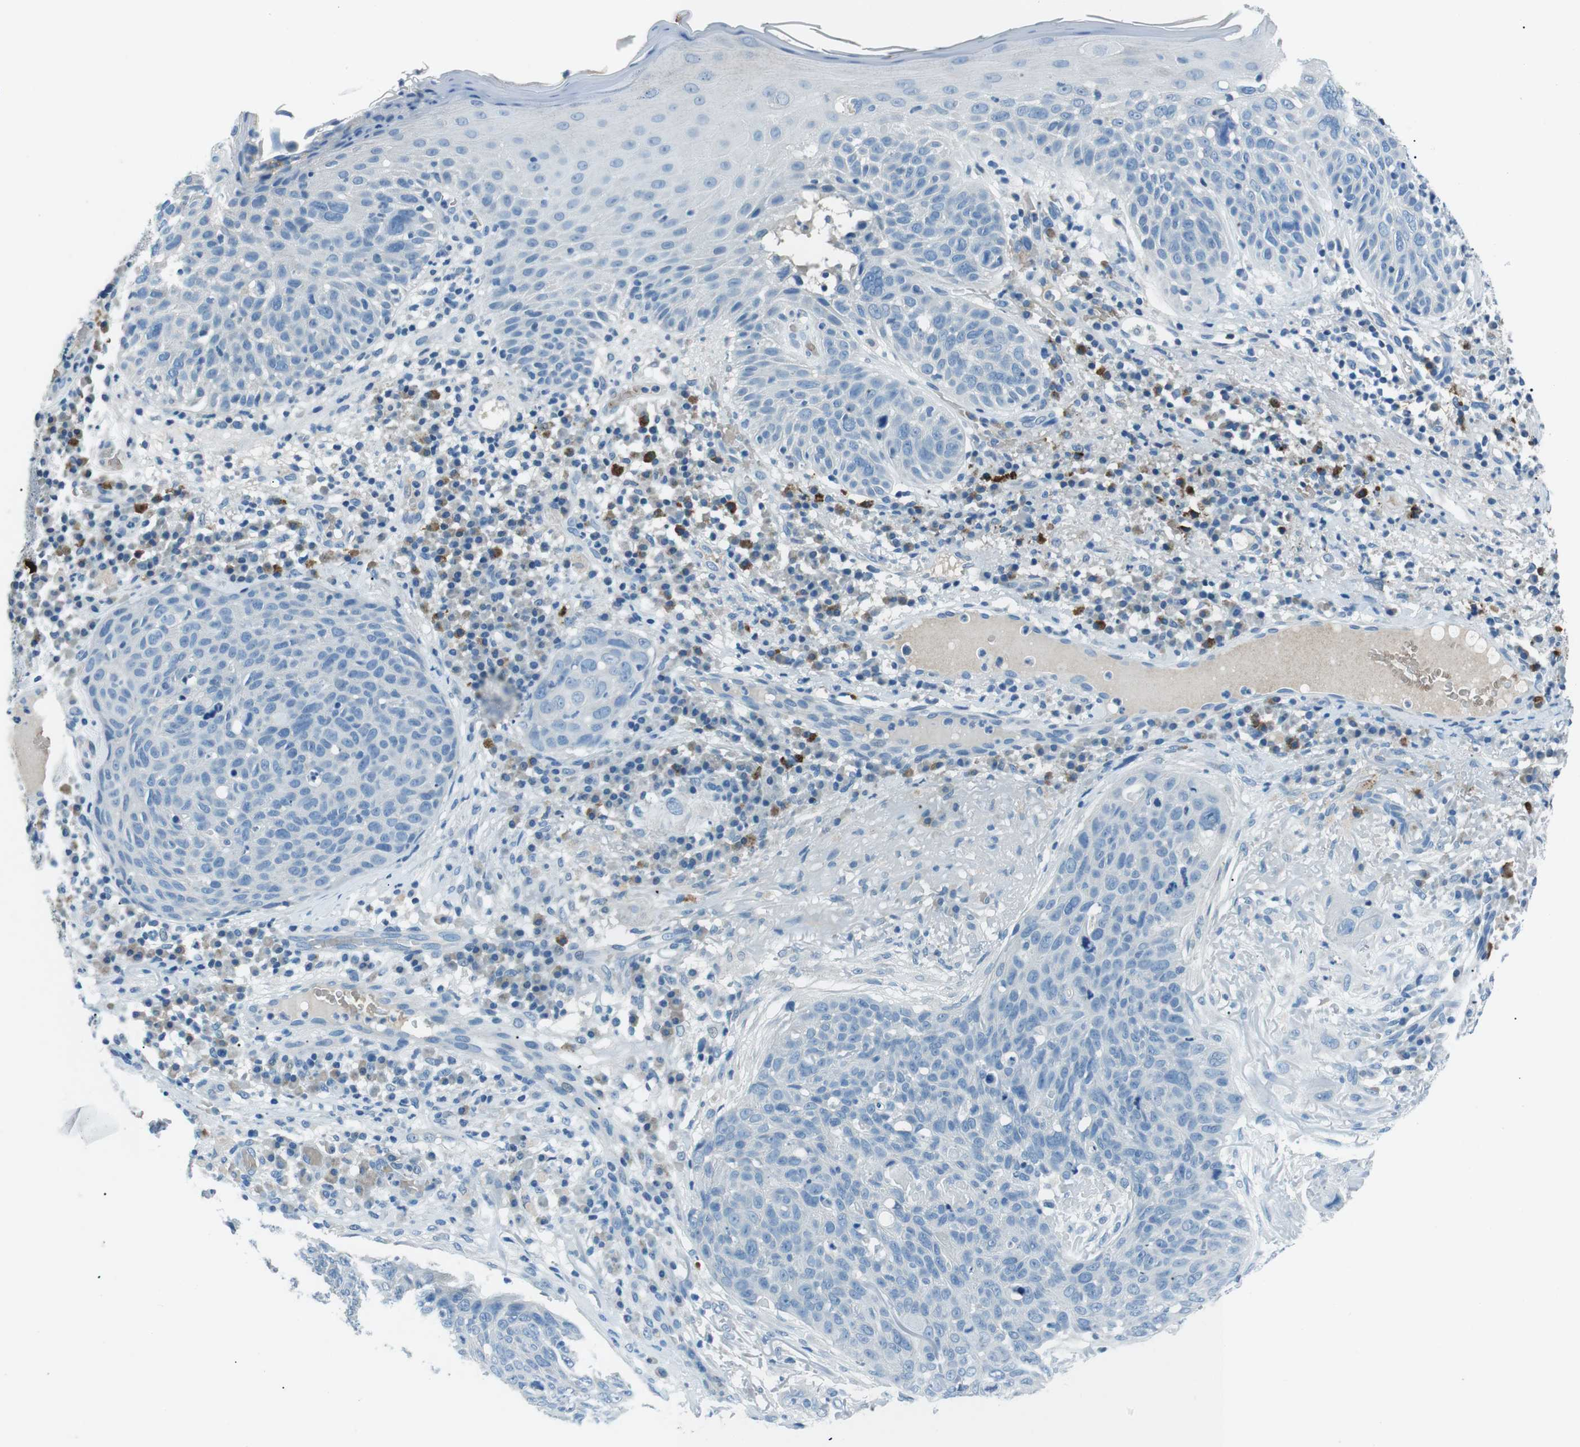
{"staining": {"intensity": "negative", "quantity": "none", "location": "none"}, "tissue": "skin cancer", "cell_type": "Tumor cells", "image_type": "cancer", "snomed": [{"axis": "morphology", "description": "Squamous cell carcinoma in situ, NOS"}, {"axis": "morphology", "description": "Squamous cell carcinoma, NOS"}, {"axis": "topography", "description": "Skin"}], "caption": "Squamous cell carcinoma (skin) was stained to show a protein in brown. There is no significant positivity in tumor cells. The staining was performed using DAB (3,3'-diaminobenzidine) to visualize the protein expression in brown, while the nuclei were stained in blue with hematoxylin (Magnification: 20x).", "gene": "ST6GAL1", "patient": {"sex": "male", "age": 93}}